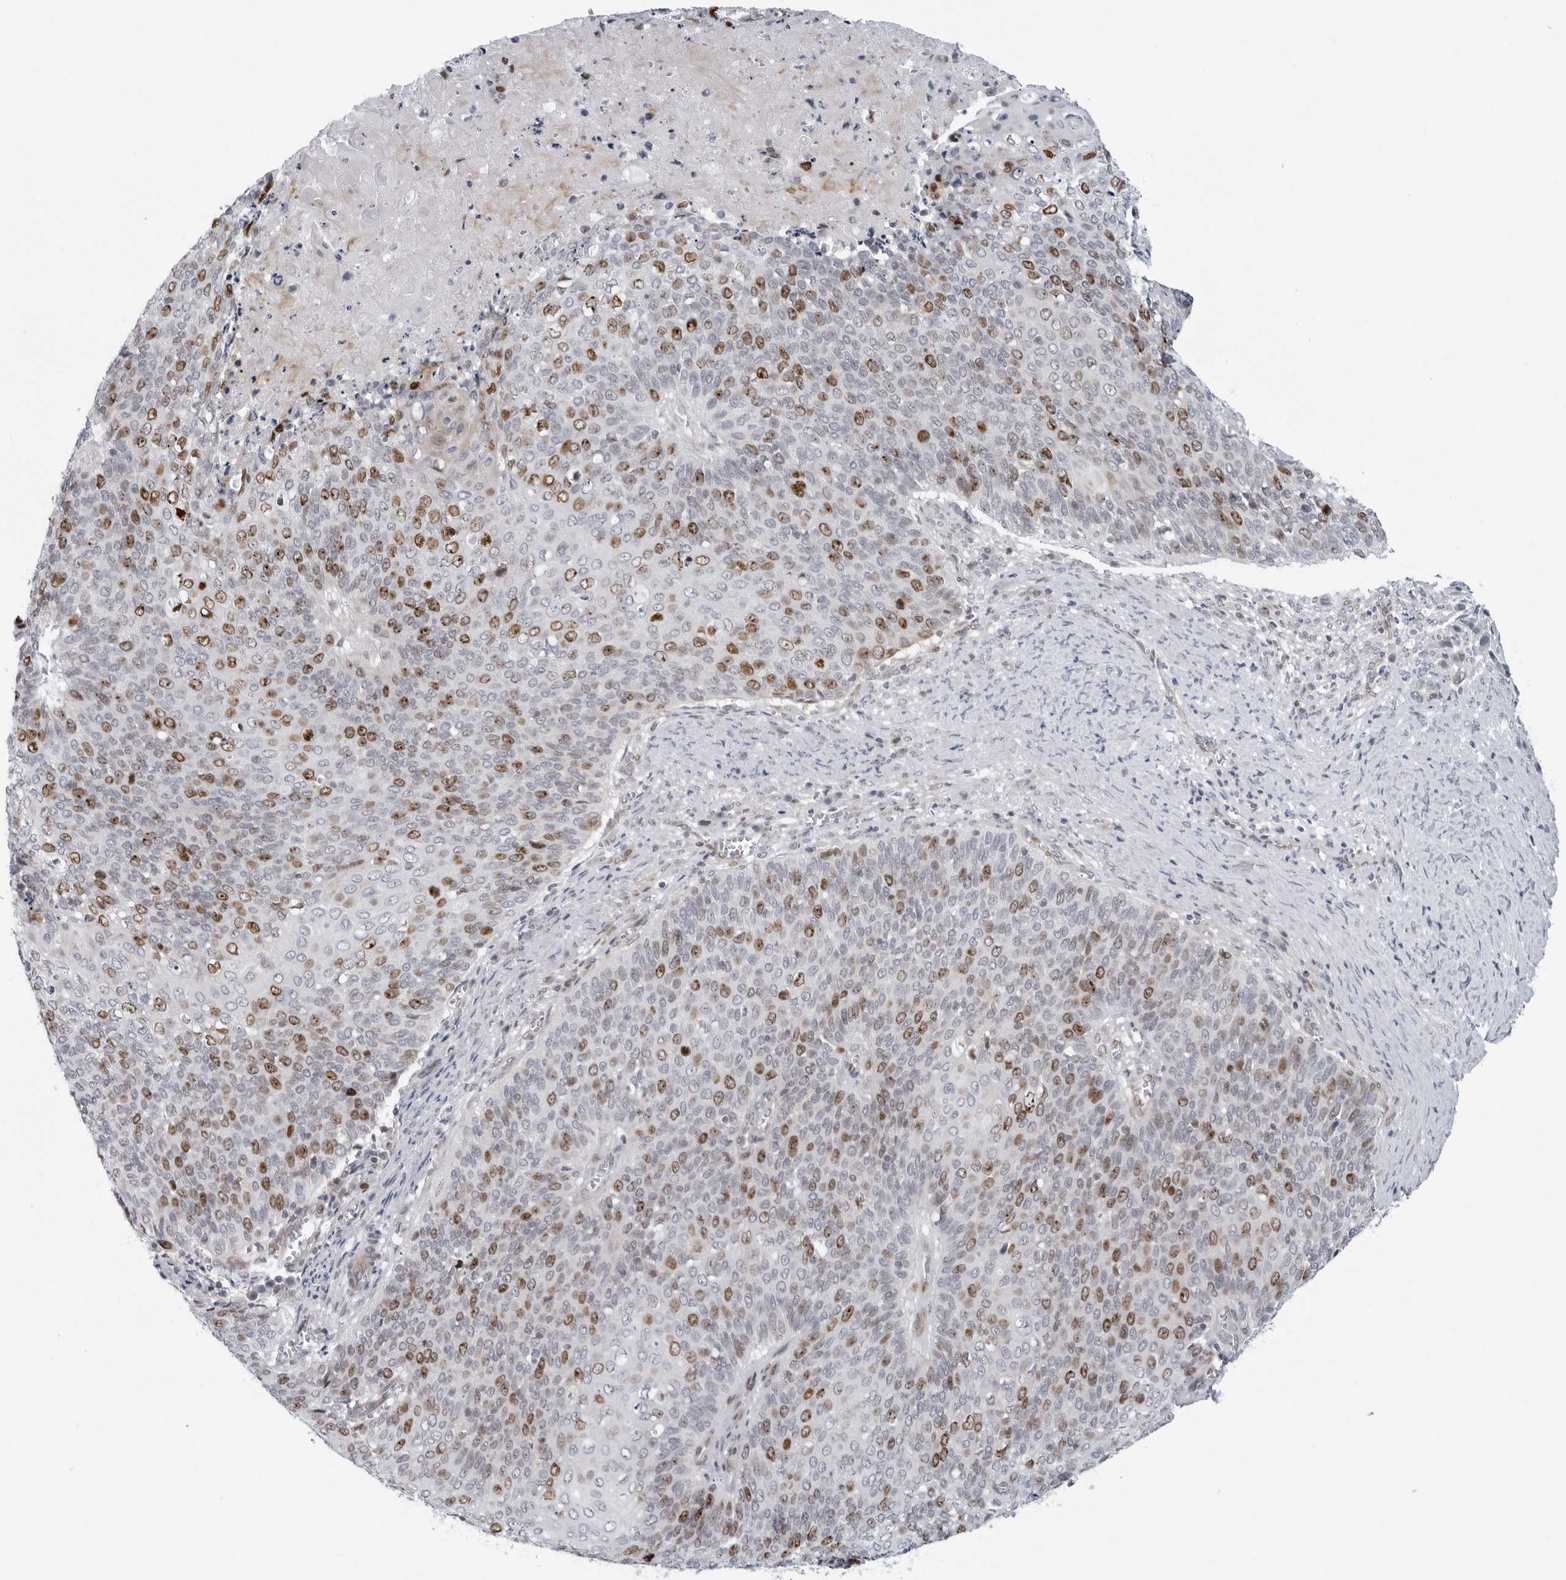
{"staining": {"intensity": "moderate", "quantity": ">75%", "location": "nuclear"}, "tissue": "cervical cancer", "cell_type": "Tumor cells", "image_type": "cancer", "snomed": [{"axis": "morphology", "description": "Squamous cell carcinoma, NOS"}, {"axis": "topography", "description": "Cervix"}], "caption": "Immunohistochemical staining of human cervical squamous cell carcinoma reveals moderate nuclear protein staining in approximately >75% of tumor cells.", "gene": "FAM135B", "patient": {"sex": "female", "age": 39}}